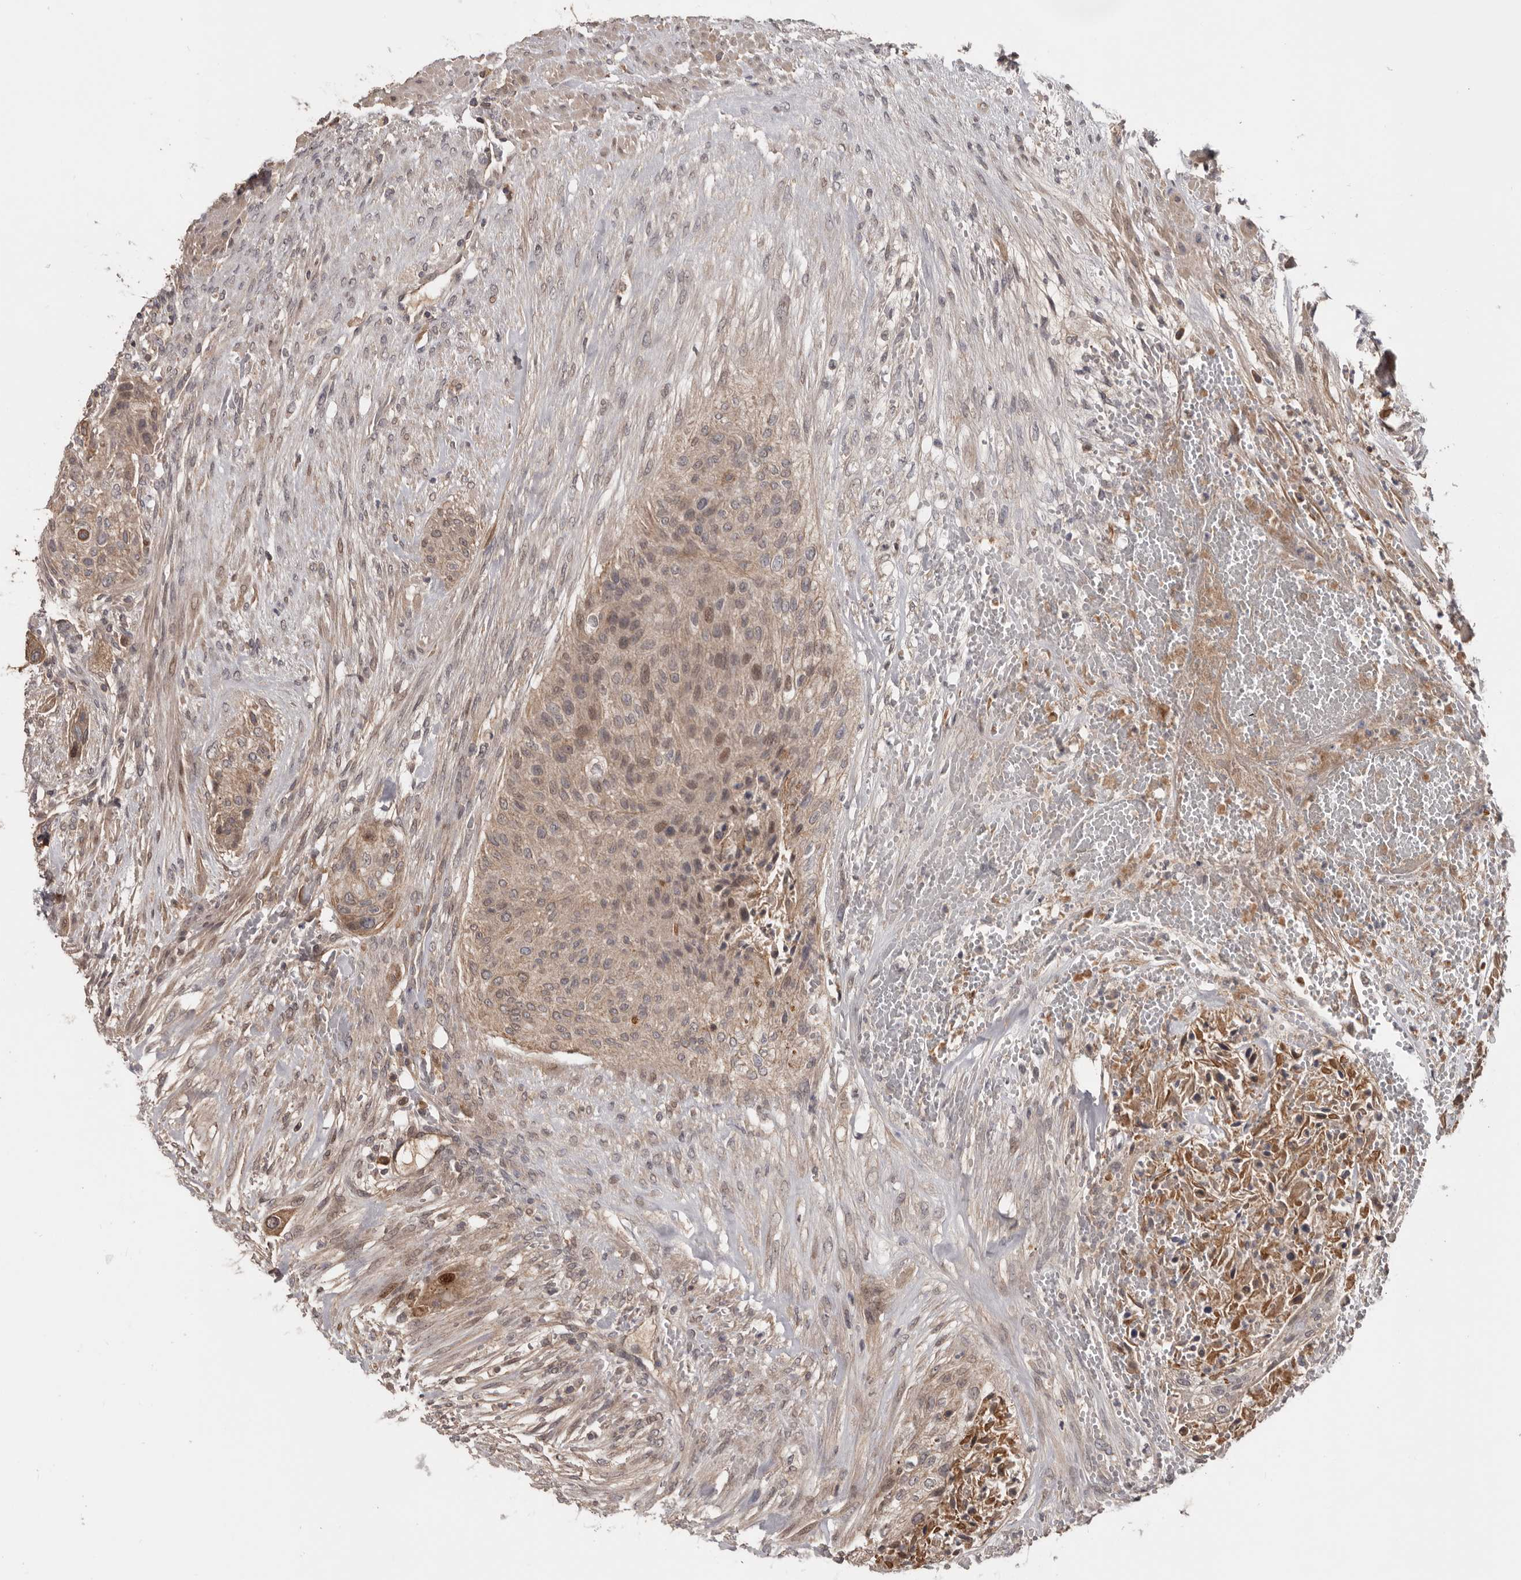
{"staining": {"intensity": "weak", "quantity": ">75%", "location": "cytoplasmic/membranous,nuclear"}, "tissue": "urothelial cancer", "cell_type": "Tumor cells", "image_type": "cancer", "snomed": [{"axis": "morphology", "description": "Urothelial carcinoma, High grade"}, {"axis": "topography", "description": "Urinary bladder"}], "caption": "Immunohistochemical staining of urothelial cancer demonstrates weak cytoplasmic/membranous and nuclear protein expression in approximately >75% of tumor cells.", "gene": "NMUR1", "patient": {"sex": "male", "age": 35}}